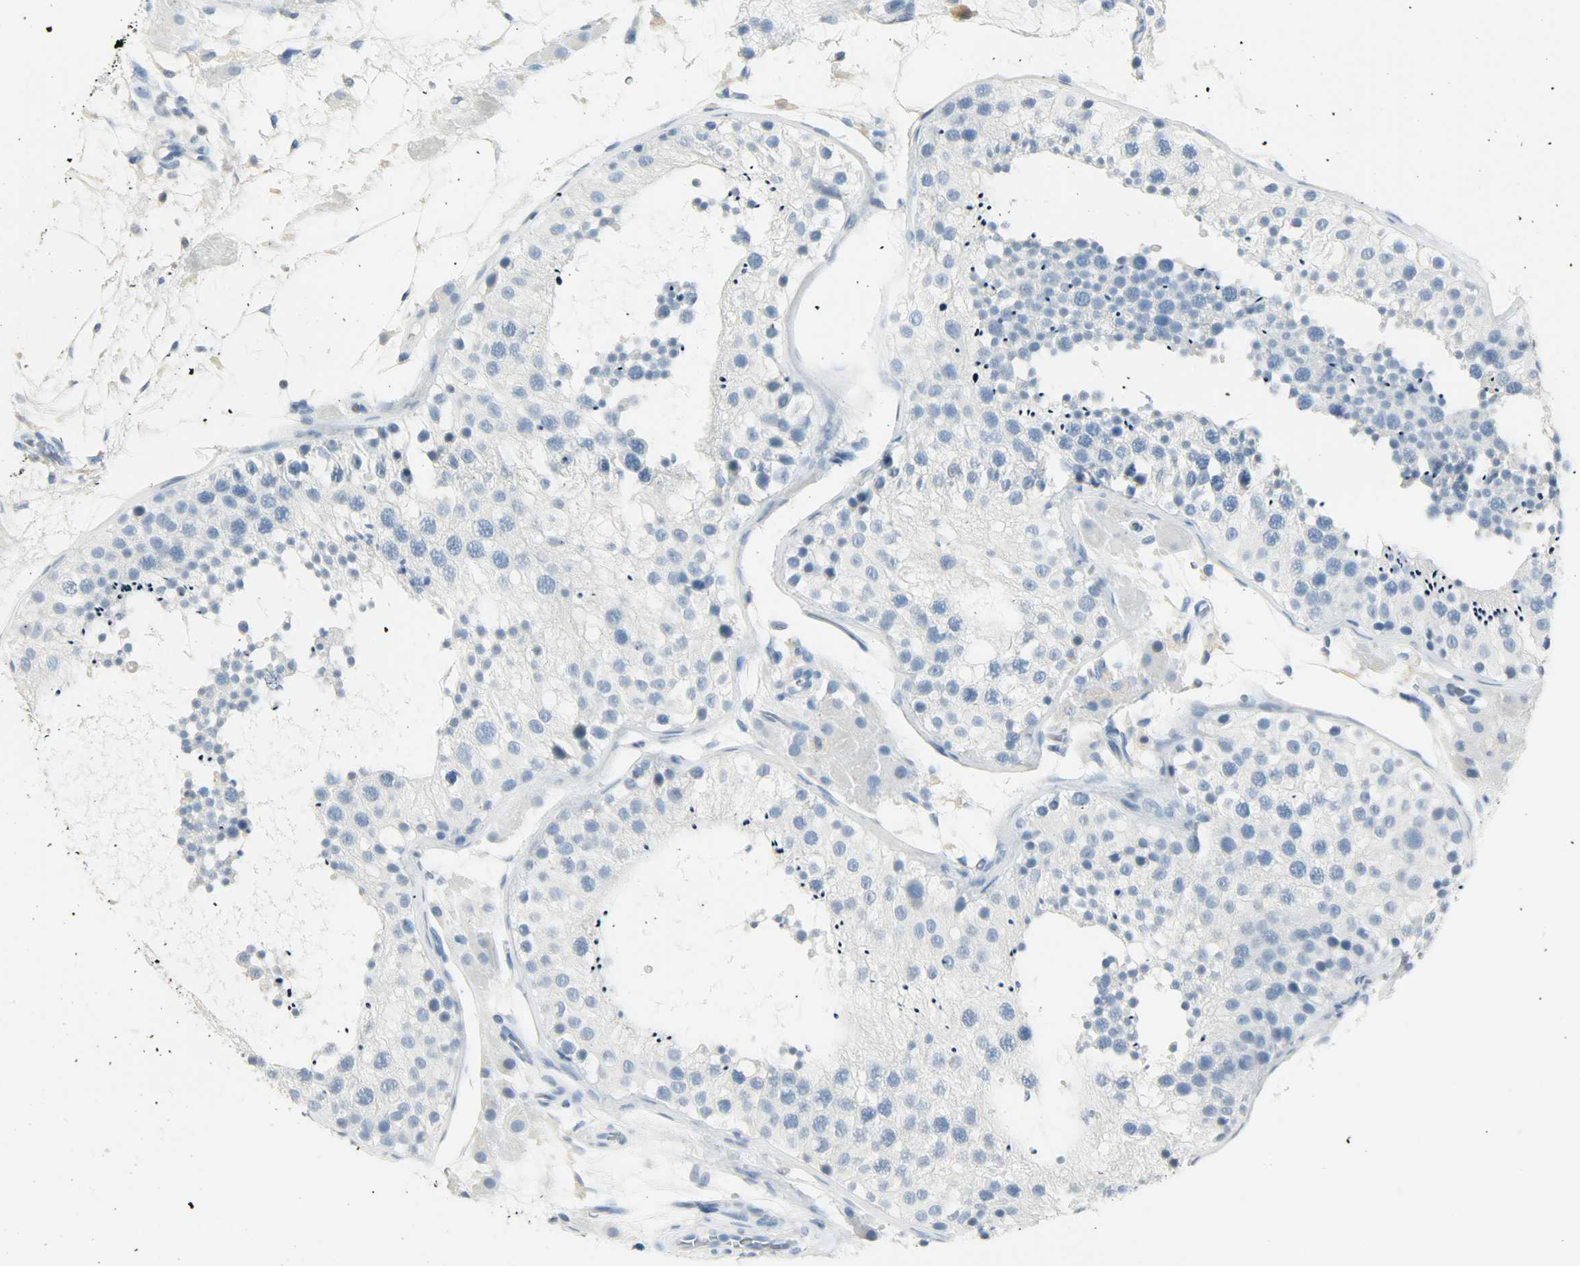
{"staining": {"intensity": "negative", "quantity": "none", "location": "none"}, "tissue": "testis", "cell_type": "Cells in seminiferous ducts", "image_type": "normal", "snomed": [{"axis": "morphology", "description": "Normal tissue, NOS"}, {"axis": "topography", "description": "Testis"}], "caption": "IHC of benign testis shows no positivity in cells in seminiferous ducts.", "gene": "PTPN6", "patient": {"sex": "male", "age": 26}}